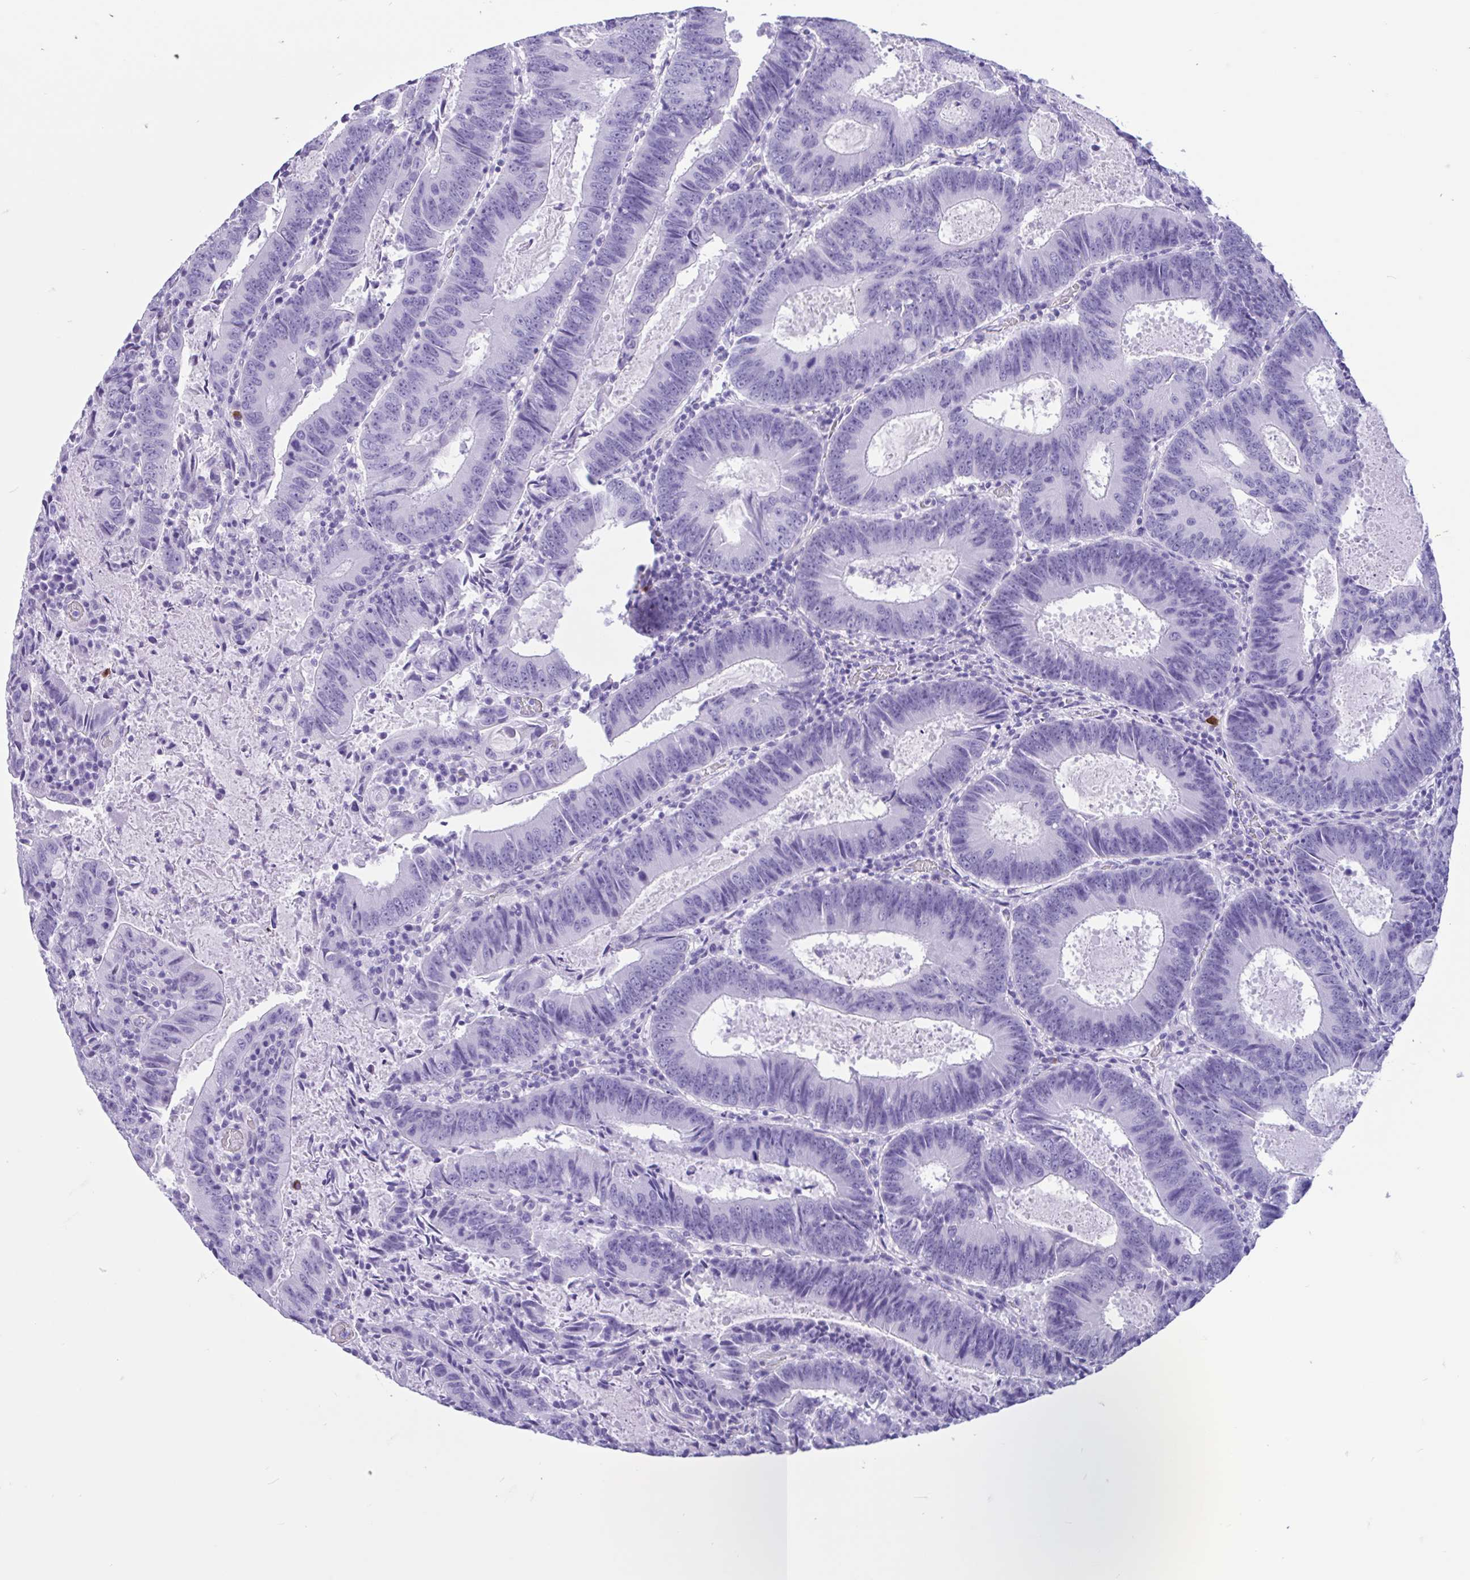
{"staining": {"intensity": "negative", "quantity": "none", "location": "none"}, "tissue": "colorectal cancer", "cell_type": "Tumor cells", "image_type": "cancer", "snomed": [{"axis": "morphology", "description": "Adenocarcinoma, NOS"}, {"axis": "topography", "description": "Colon"}], "caption": "This is an immunohistochemistry photomicrograph of colorectal cancer (adenocarcinoma). There is no staining in tumor cells.", "gene": "IAPP", "patient": {"sex": "male", "age": 67}}